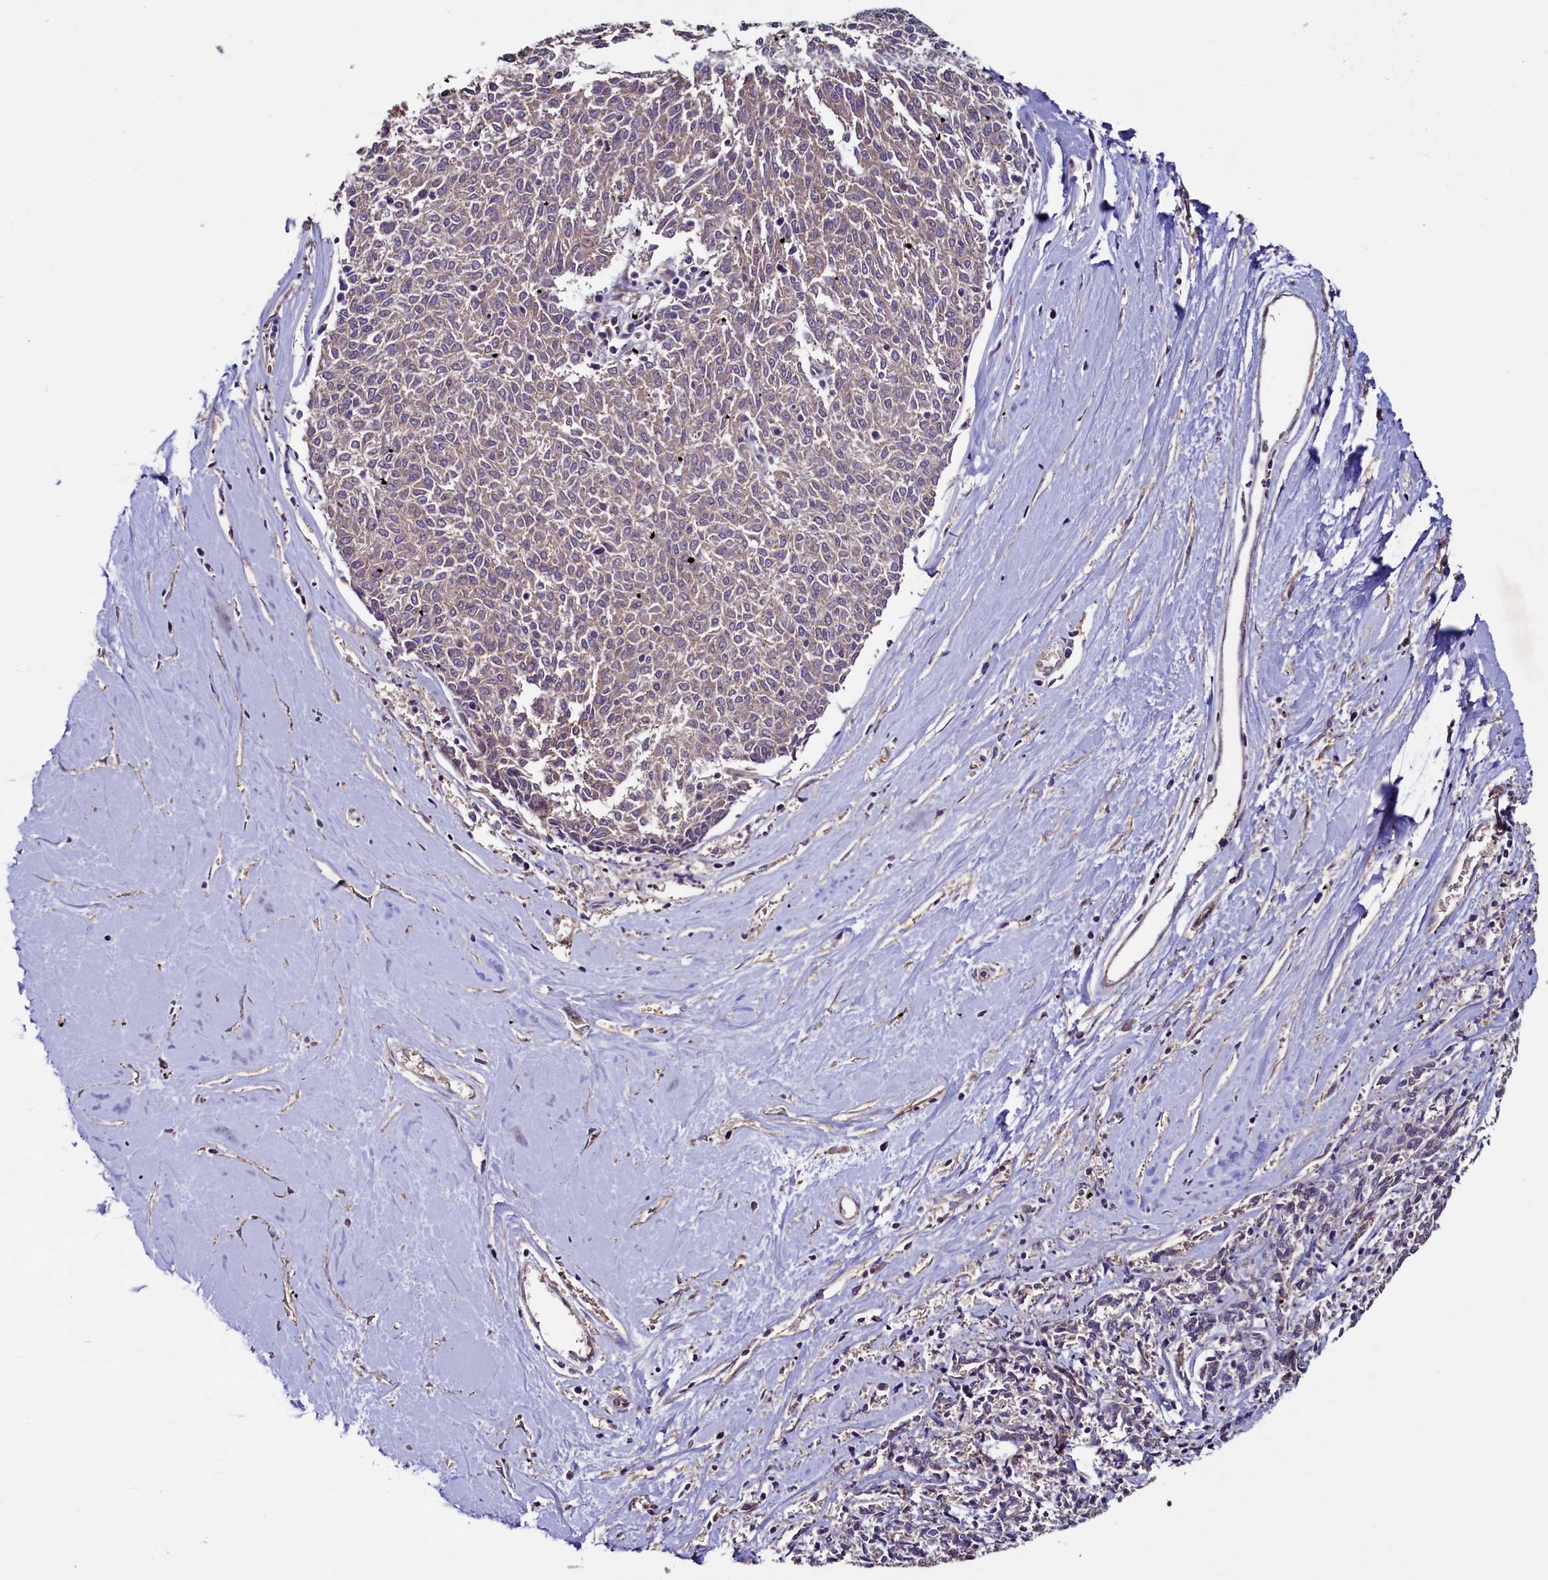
{"staining": {"intensity": "weak", "quantity": "25%-75%", "location": "cytoplasmic/membranous"}, "tissue": "melanoma", "cell_type": "Tumor cells", "image_type": "cancer", "snomed": [{"axis": "morphology", "description": "Malignant melanoma, NOS"}, {"axis": "topography", "description": "Skin"}], "caption": "Protein staining of melanoma tissue shows weak cytoplasmic/membranous expression in approximately 25%-75% of tumor cells. (DAB (3,3'-diaminobenzidine) IHC with brightfield microscopy, high magnification).", "gene": "PALM", "patient": {"sex": "female", "age": 72}}